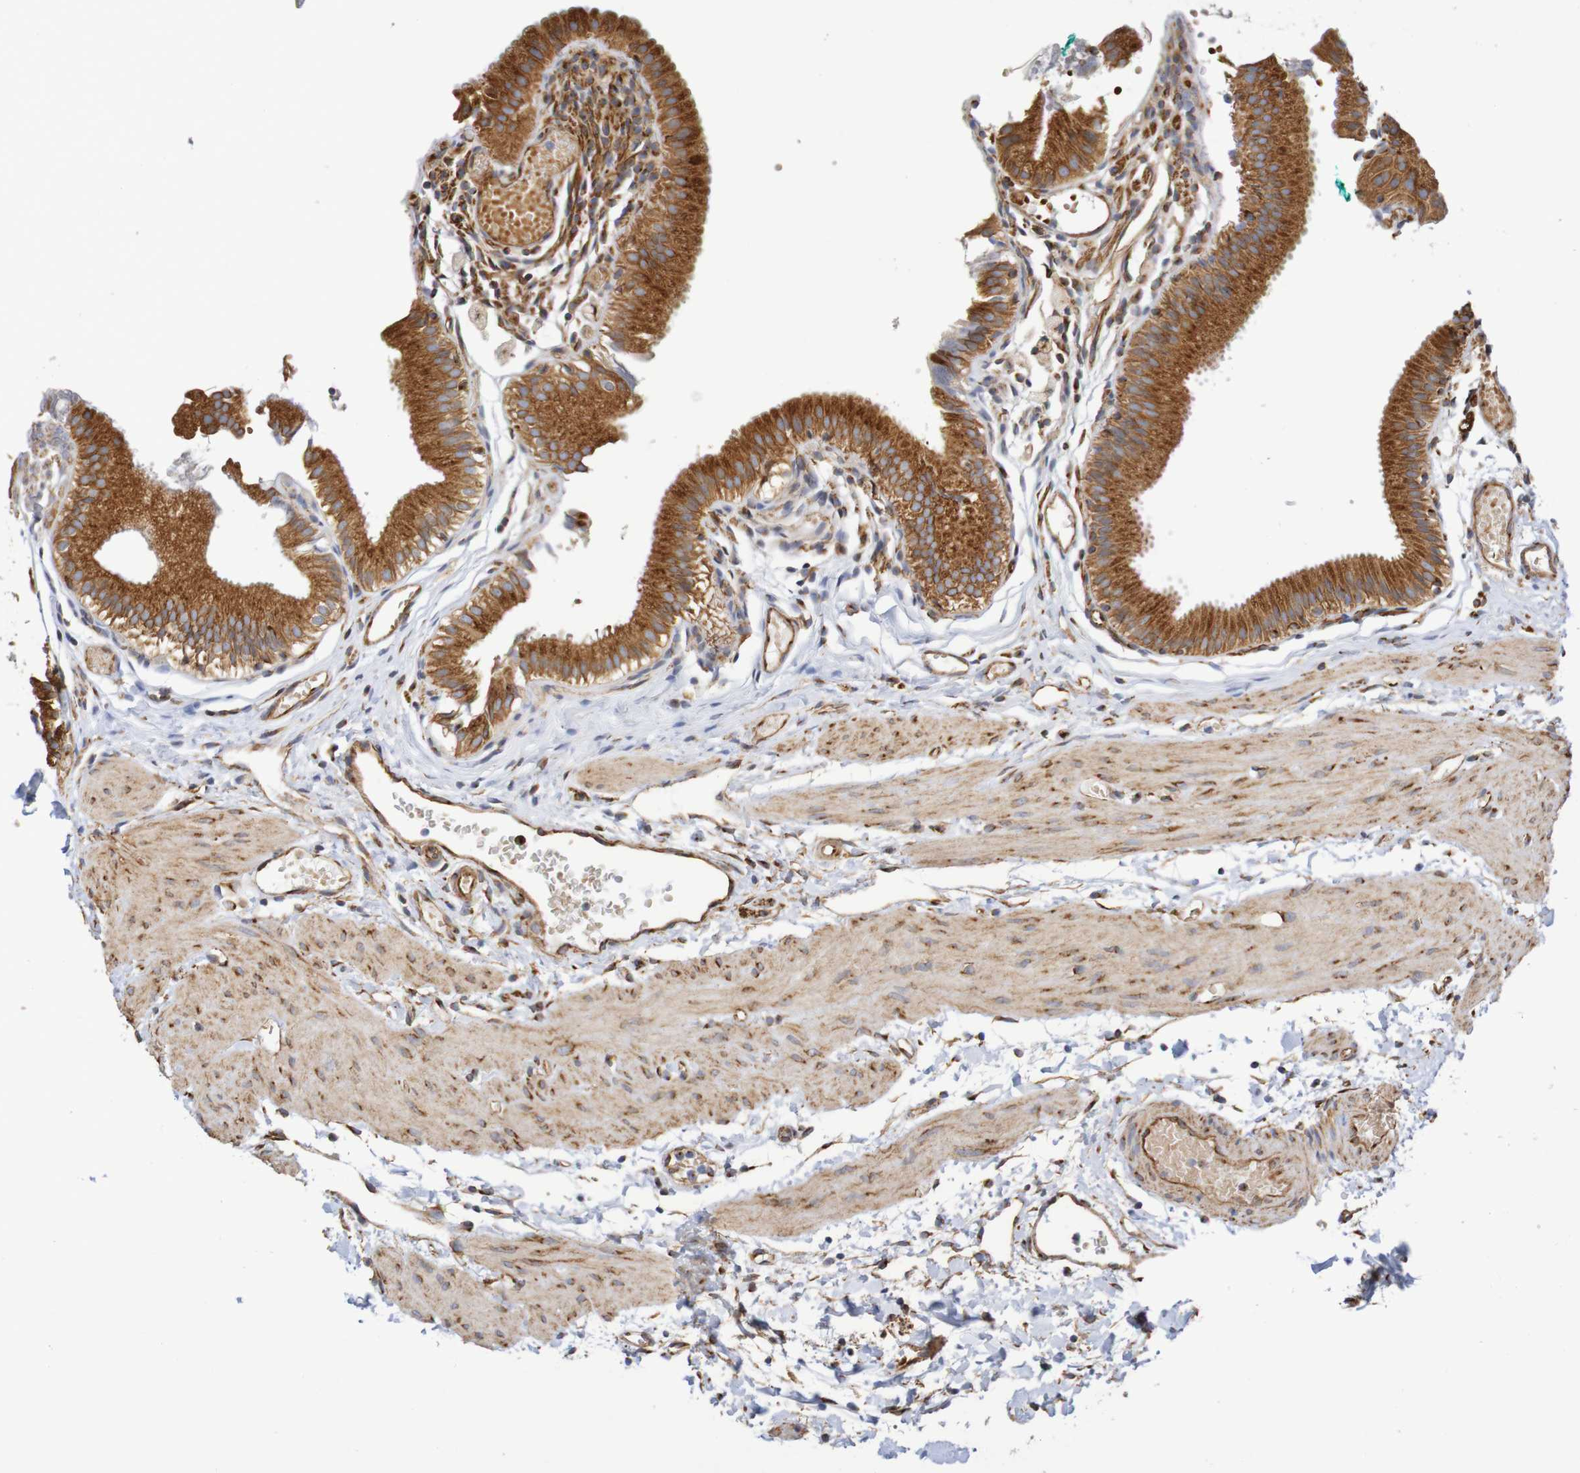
{"staining": {"intensity": "moderate", "quantity": ">75%", "location": "cytoplasmic/membranous"}, "tissue": "gallbladder", "cell_type": "Glandular cells", "image_type": "normal", "snomed": [{"axis": "morphology", "description": "Normal tissue, NOS"}, {"axis": "topography", "description": "Gallbladder"}], "caption": "Brown immunohistochemical staining in normal gallbladder reveals moderate cytoplasmic/membranous positivity in approximately >75% of glandular cells. The staining was performed using DAB, with brown indicating positive protein expression. Nuclei are stained blue with hematoxylin.", "gene": "DCP2", "patient": {"sex": "female", "age": 26}}